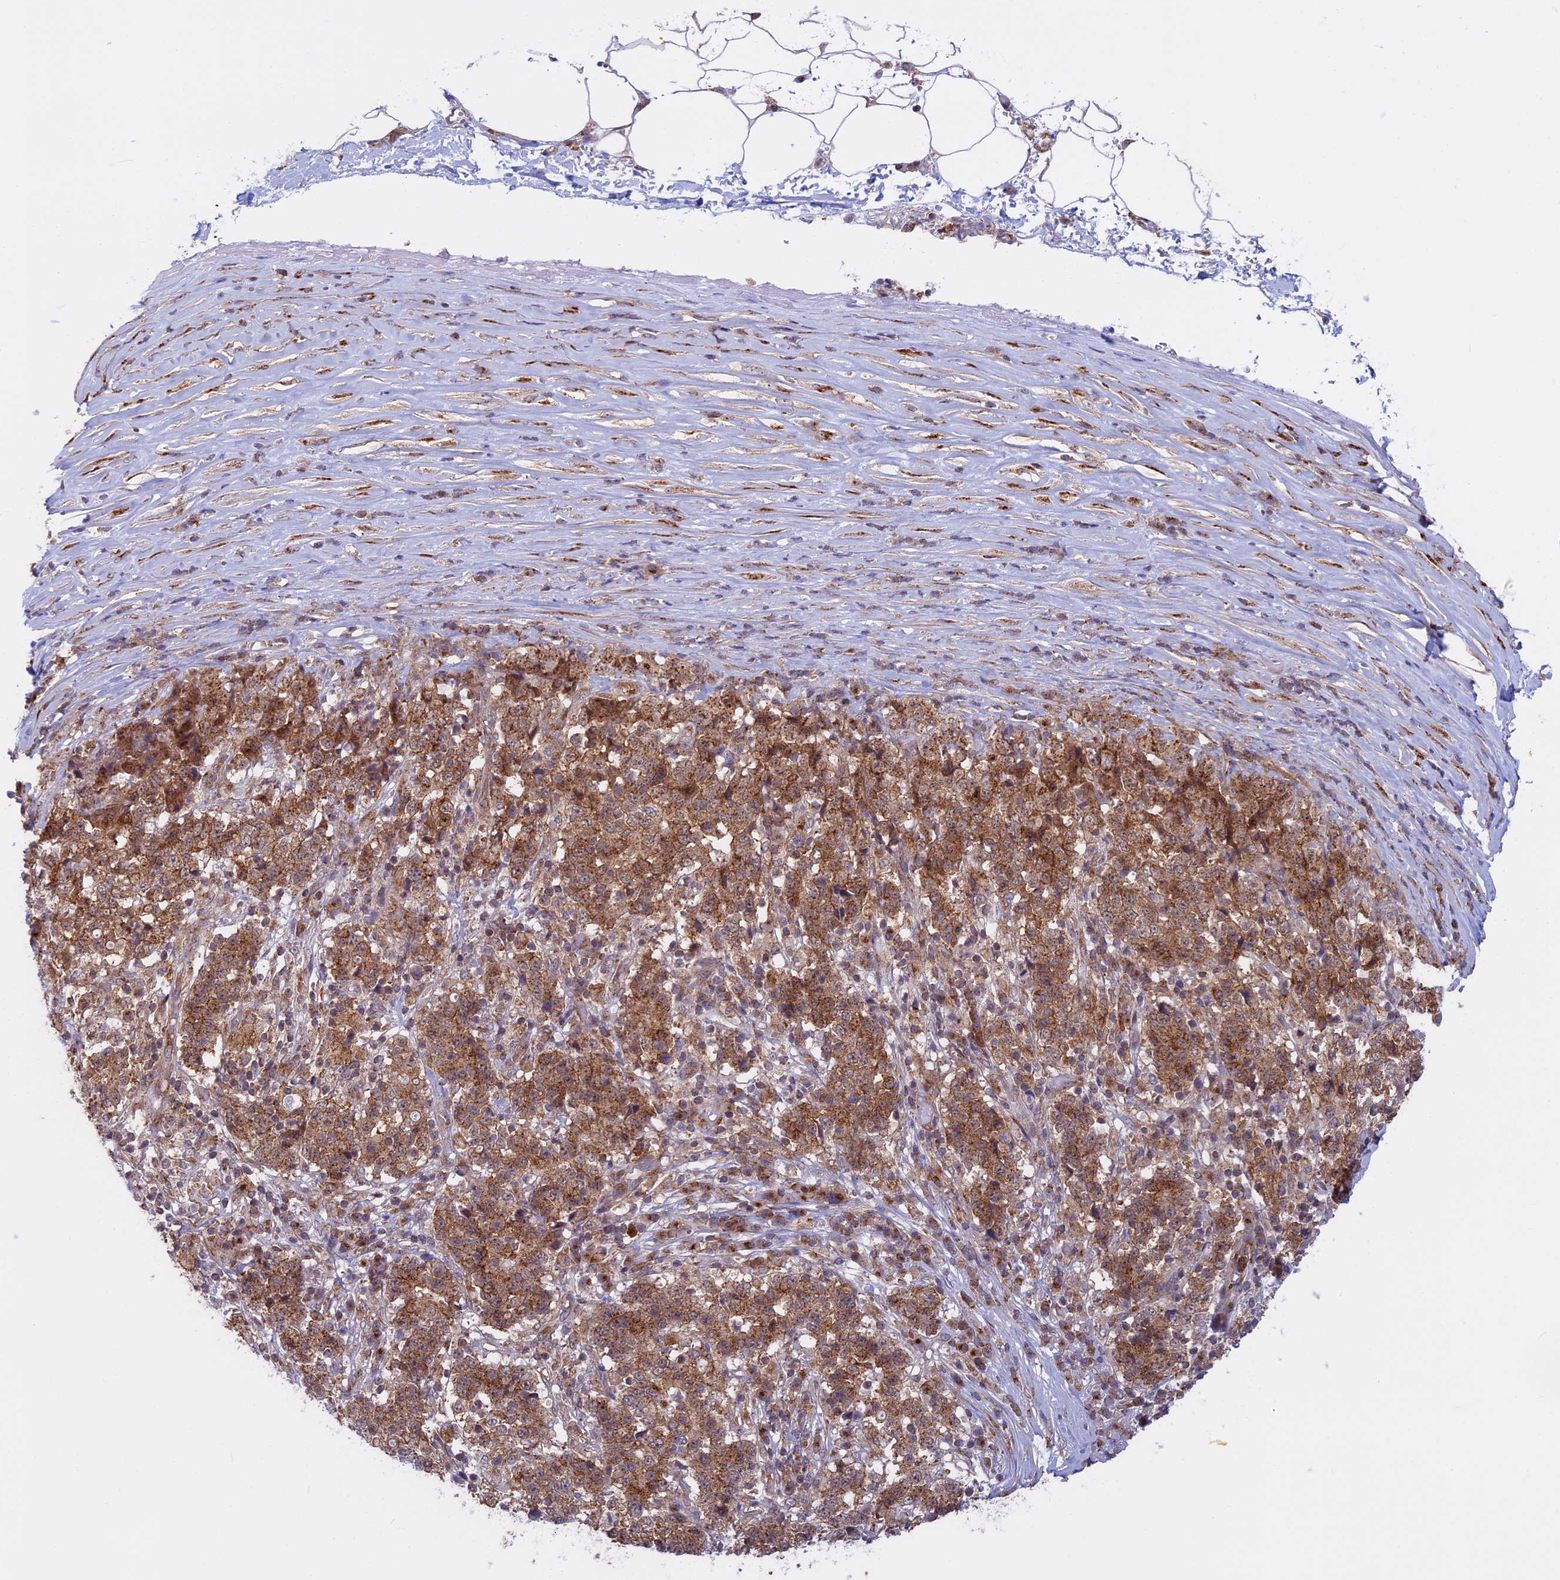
{"staining": {"intensity": "moderate", "quantity": ">75%", "location": "cytoplasmic/membranous"}, "tissue": "stomach cancer", "cell_type": "Tumor cells", "image_type": "cancer", "snomed": [{"axis": "morphology", "description": "Adenocarcinoma, NOS"}, {"axis": "topography", "description": "Stomach"}], "caption": "Immunohistochemistry (IHC) (DAB) staining of stomach cancer exhibits moderate cytoplasmic/membranous protein staining in about >75% of tumor cells.", "gene": "CLINT1", "patient": {"sex": "male", "age": 59}}